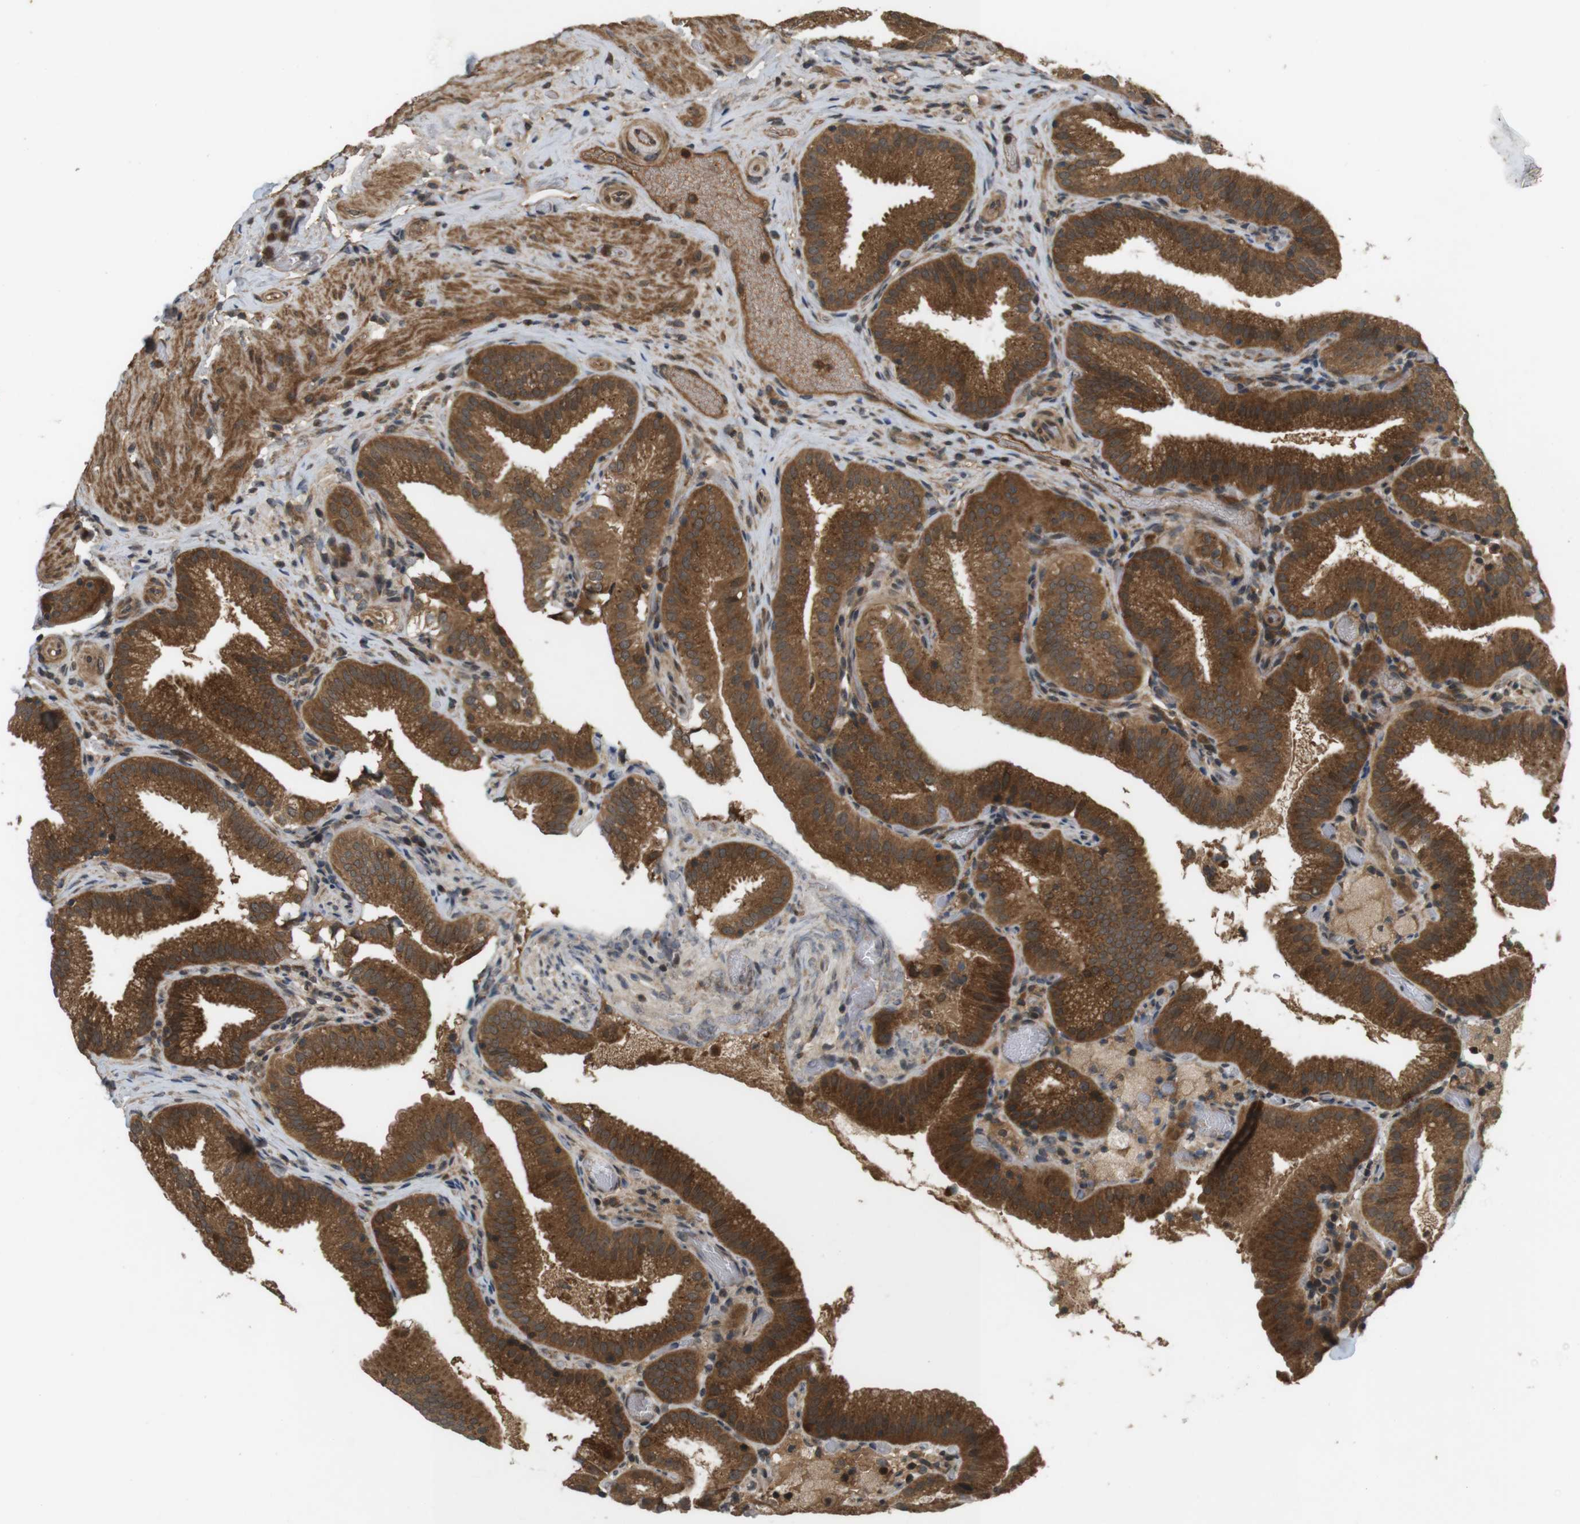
{"staining": {"intensity": "strong", "quantity": ">75%", "location": "cytoplasmic/membranous"}, "tissue": "gallbladder", "cell_type": "Glandular cells", "image_type": "normal", "snomed": [{"axis": "morphology", "description": "Normal tissue, NOS"}, {"axis": "topography", "description": "Gallbladder"}], "caption": "Human gallbladder stained with a brown dye exhibits strong cytoplasmic/membranous positive expression in about >75% of glandular cells.", "gene": "NFKBIE", "patient": {"sex": "male", "age": 54}}